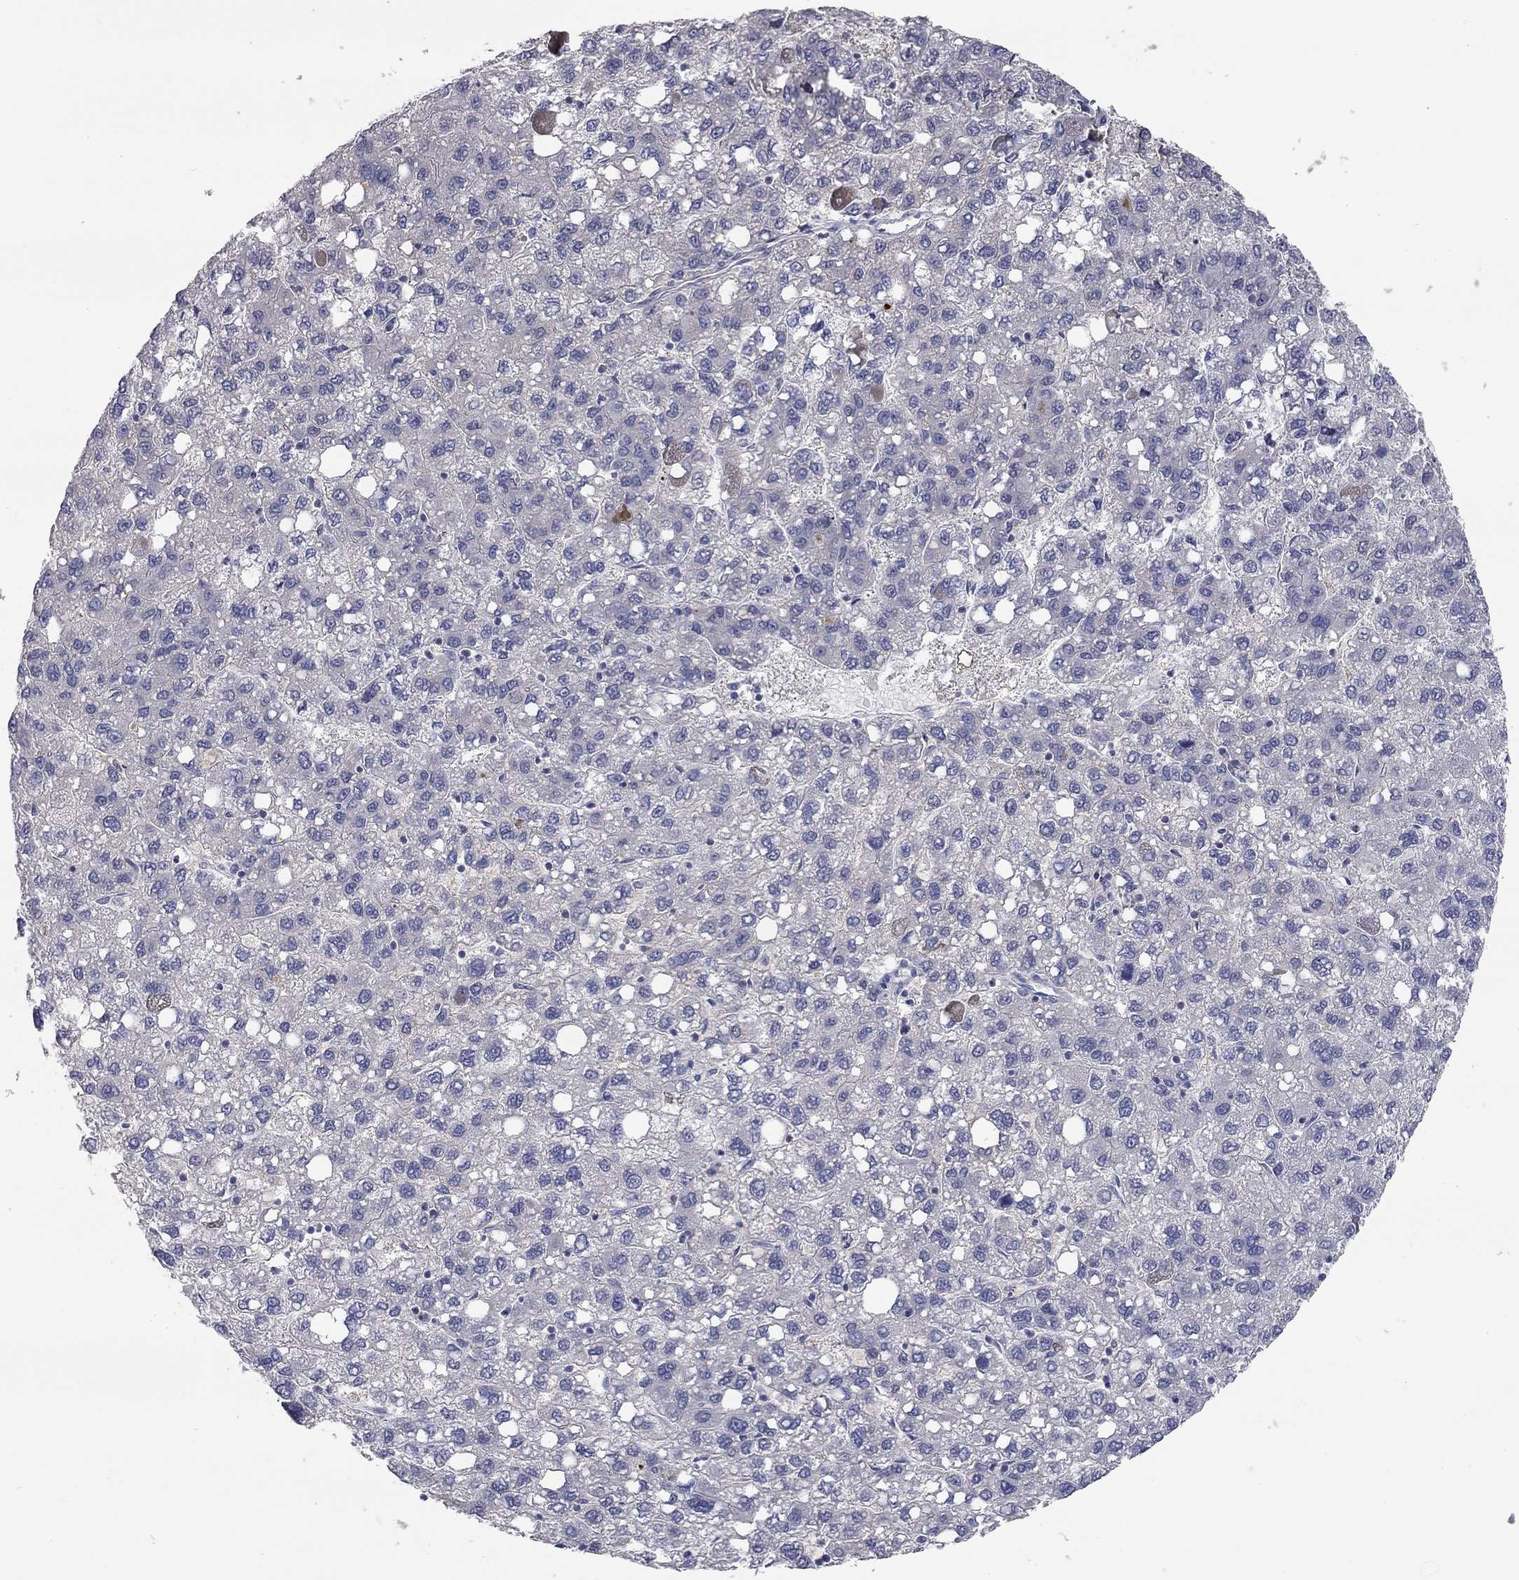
{"staining": {"intensity": "negative", "quantity": "none", "location": "none"}, "tissue": "liver cancer", "cell_type": "Tumor cells", "image_type": "cancer", "snomed": [{"axis": "morphology", "description": "Carcinoma, Hepatocellular, NOS"}, {"axis": "topography", "description": "Liver"}], "caption": "DAB (3,3'-diaminobenzidine) immunohistochemical staining of liver cancer (hepatocellular carcinoma) demonstrates no significant positivity in tumor cells.", "gene": "CFAP161", "patient": {"sex": "female", "age": 82}}